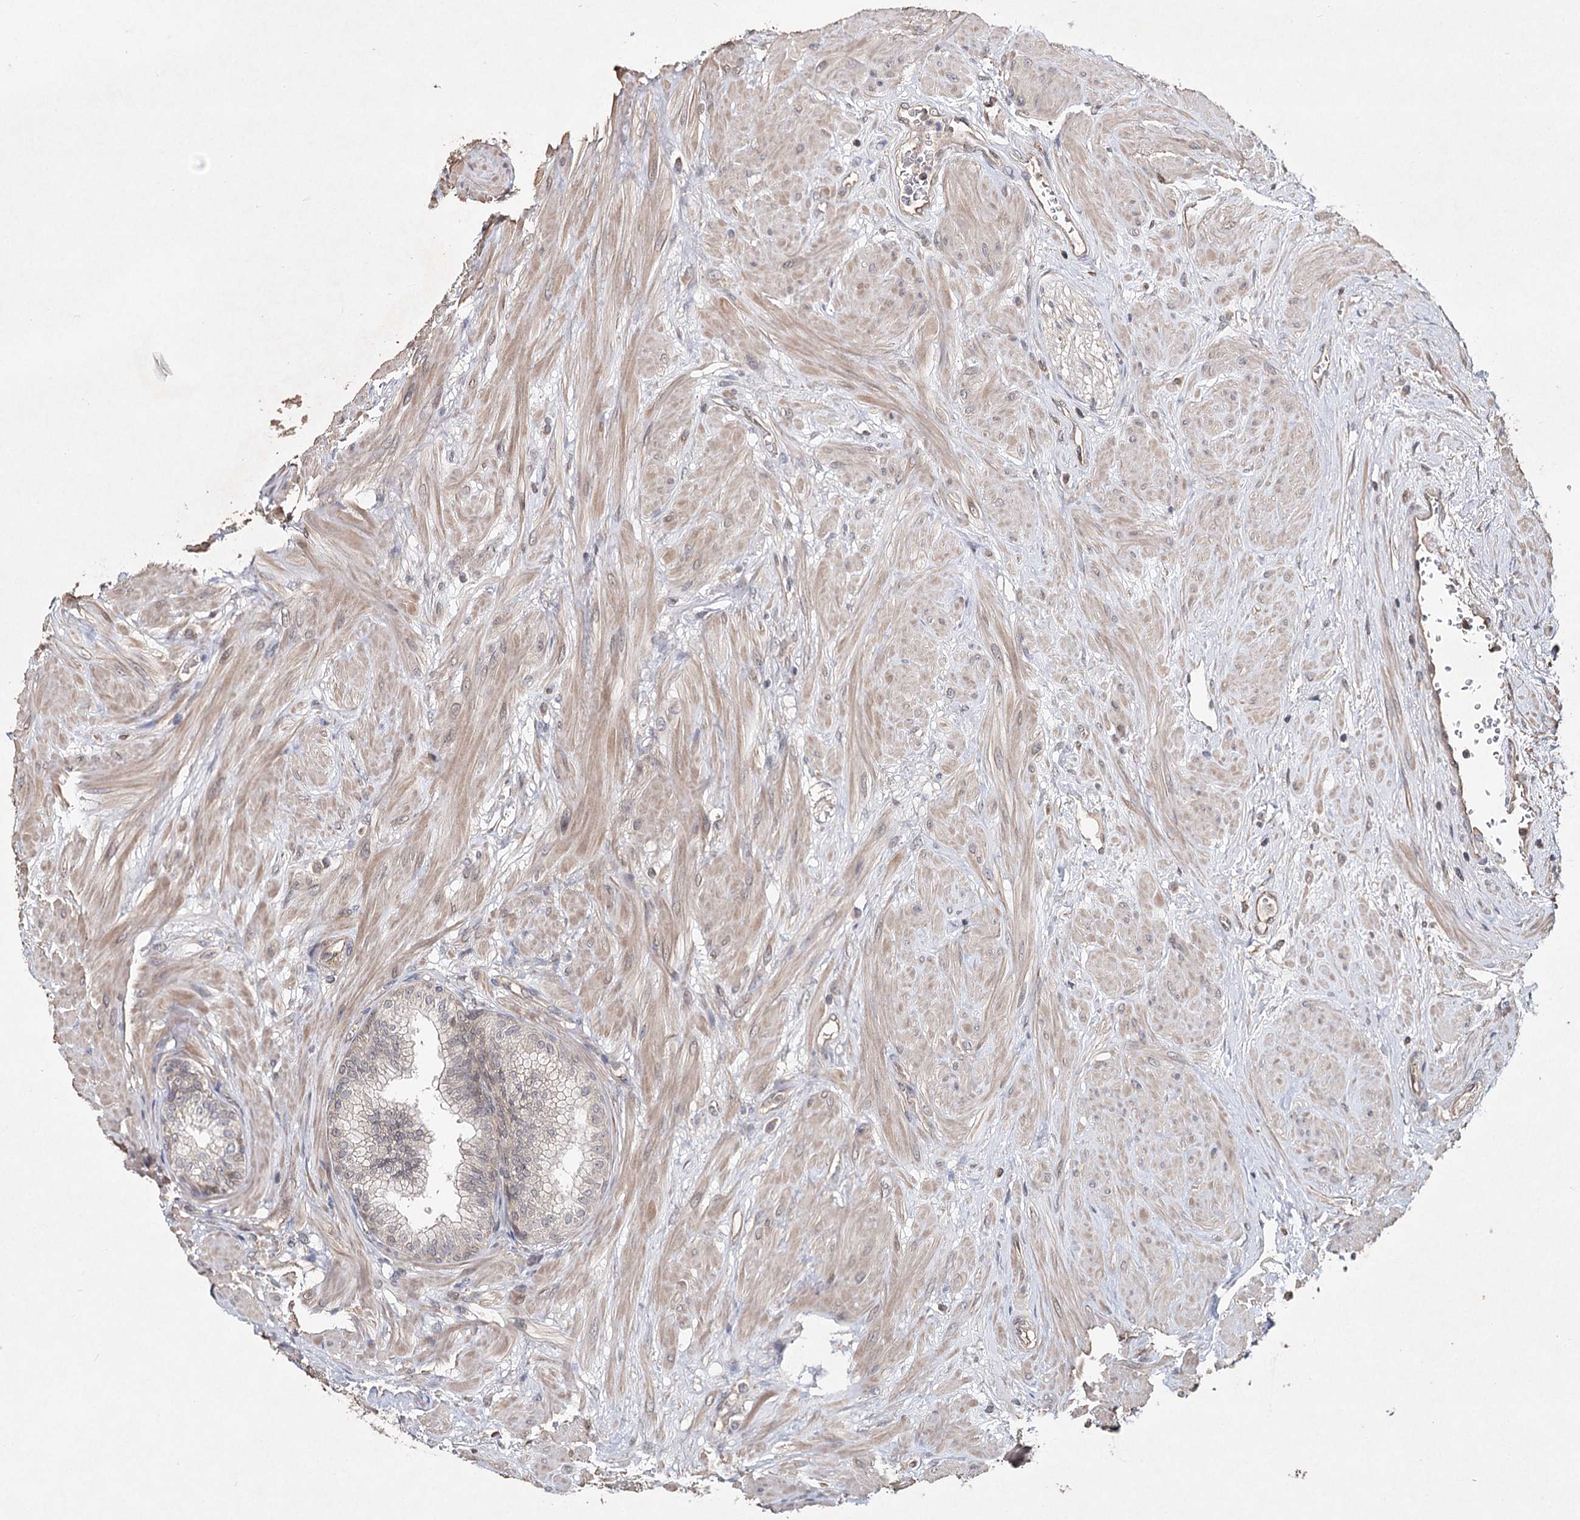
{"staining": {"intensity": "weak", "quantity": "25%-75%", "location": "cytoplasmic/membranous"}, "tissue": "prostate", "cell_type": "Glandular cells", "image_type": "normal", "snomed": [{"axis": "morphology", "description": "Normal tissue, NOS"}, {"axis": "topography", "description": "Prostate"}], "caption": "The photomicrograph demonstrates immunohistochemical staining of unremarkable prostate. There is weak cytoplasmic/membranous positivity is appreciated in approximately 25%-75% of glandular cells. The staining is performed using DAB brown chromogen to label protein expression. The nuclei are counter-stained blue using hematoxylin.", "gene": "NOPCHAP1", "patient": {"sex": "male", "age": 60}}